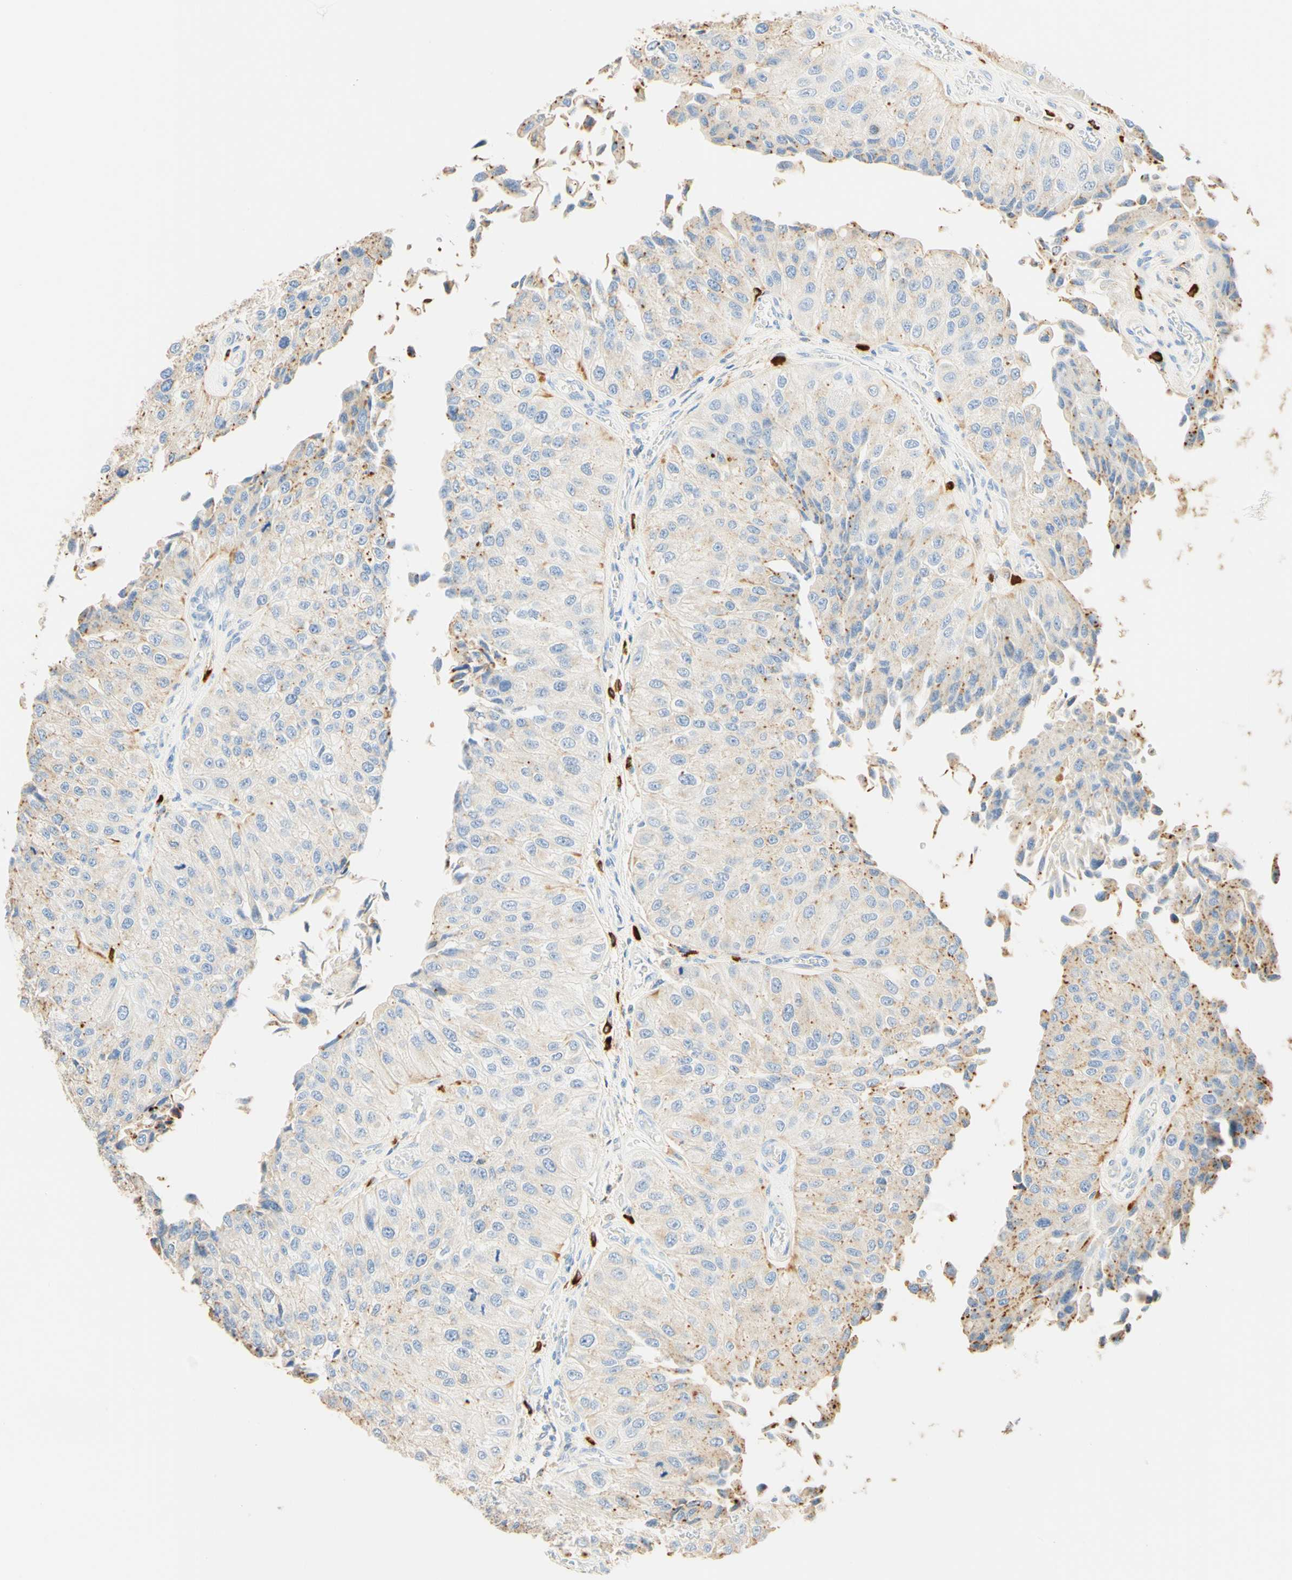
{"staining": {"intensity": "moderate", "quantity": "<25%", "location": "cytoplasmic/membranous"}, "tissue": "urothelial cancer", "cell_type": "Tumor cells", "image_type": "cancer", "snomed": [{"axis": "morphology", "description": "Urothelial carcinoma, High grade"}, {"axis": "topography", "description": "Kidney"}, {"axis": "topography", "description": "Urinary bladder"}], "caption": "High-magnification brightfield microscopy of urothelial cancer stained with DAB (brown) and counterstained with hematoxylin (blue). tumor cells exhibit moderate cytoplasmic/membranous staining is appreciated in approximately<25% of cells. (Stains: DAB (3,3'-diaminobenzidine) in brown, nuclei in blue, Microscopy: brightfield microscopy at high magnification).", "gene": "CD63", "patient": {"sex": "male", "age": 77}}